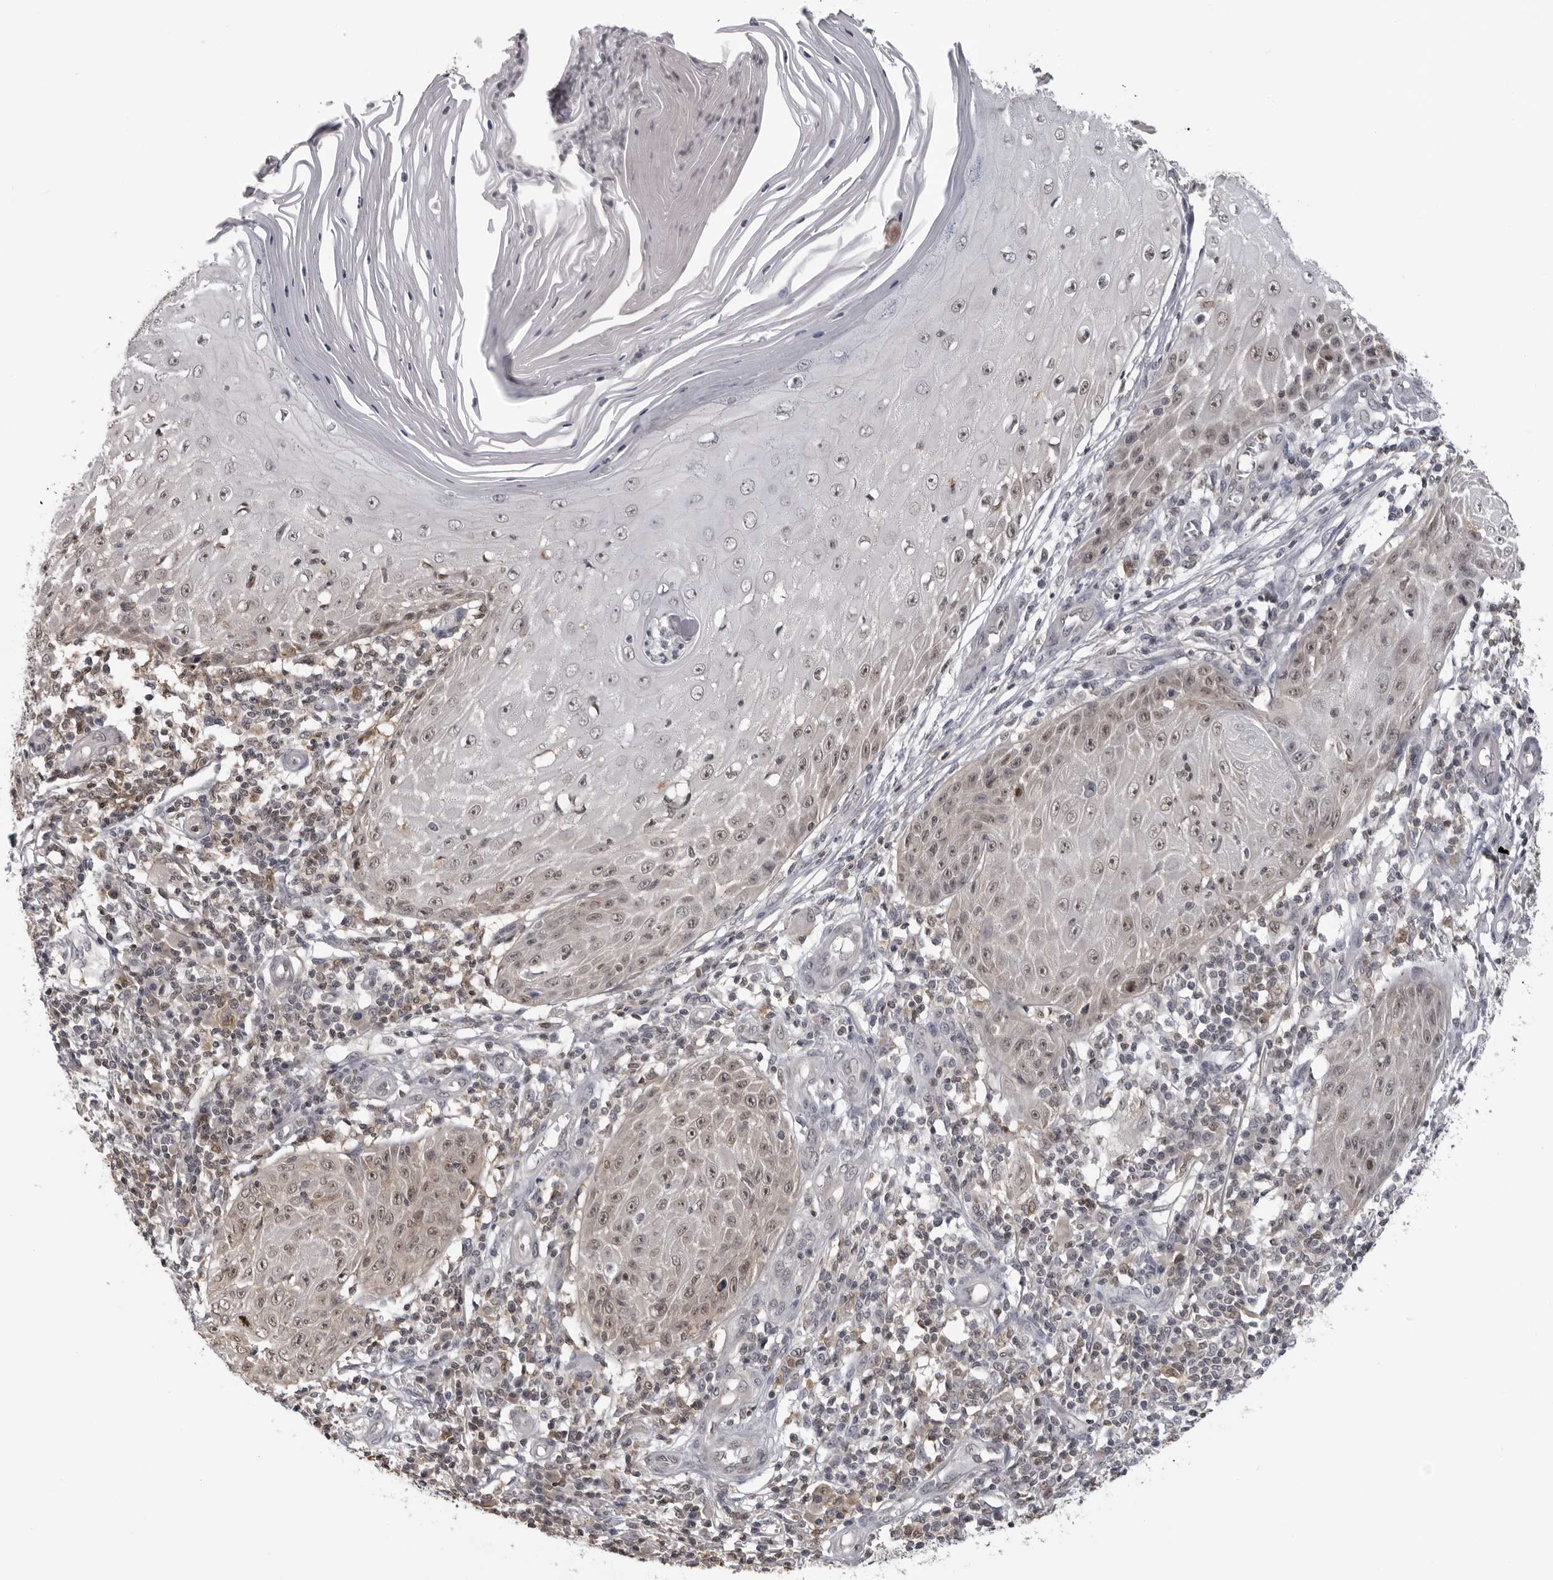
{"staining": {"intensity": "weak", "quantity": ">75%", "location": "nuclear"}, "tissue": "skin cancer", "cell_type": "Tumor cells", "image_type": "cancer", "snomed": [{"axis": "morphology", "description": "Squamous cell carcinoma, NOS"}, {"axis": "topography", "description": "Skin"}], "caption": "Weak nuclear staining for a protein is present in approximately >75% of tumor cells of skin cancer using IHC.", "gene": "PDCL3", "patient": {"sex": "female", "age": 73}}